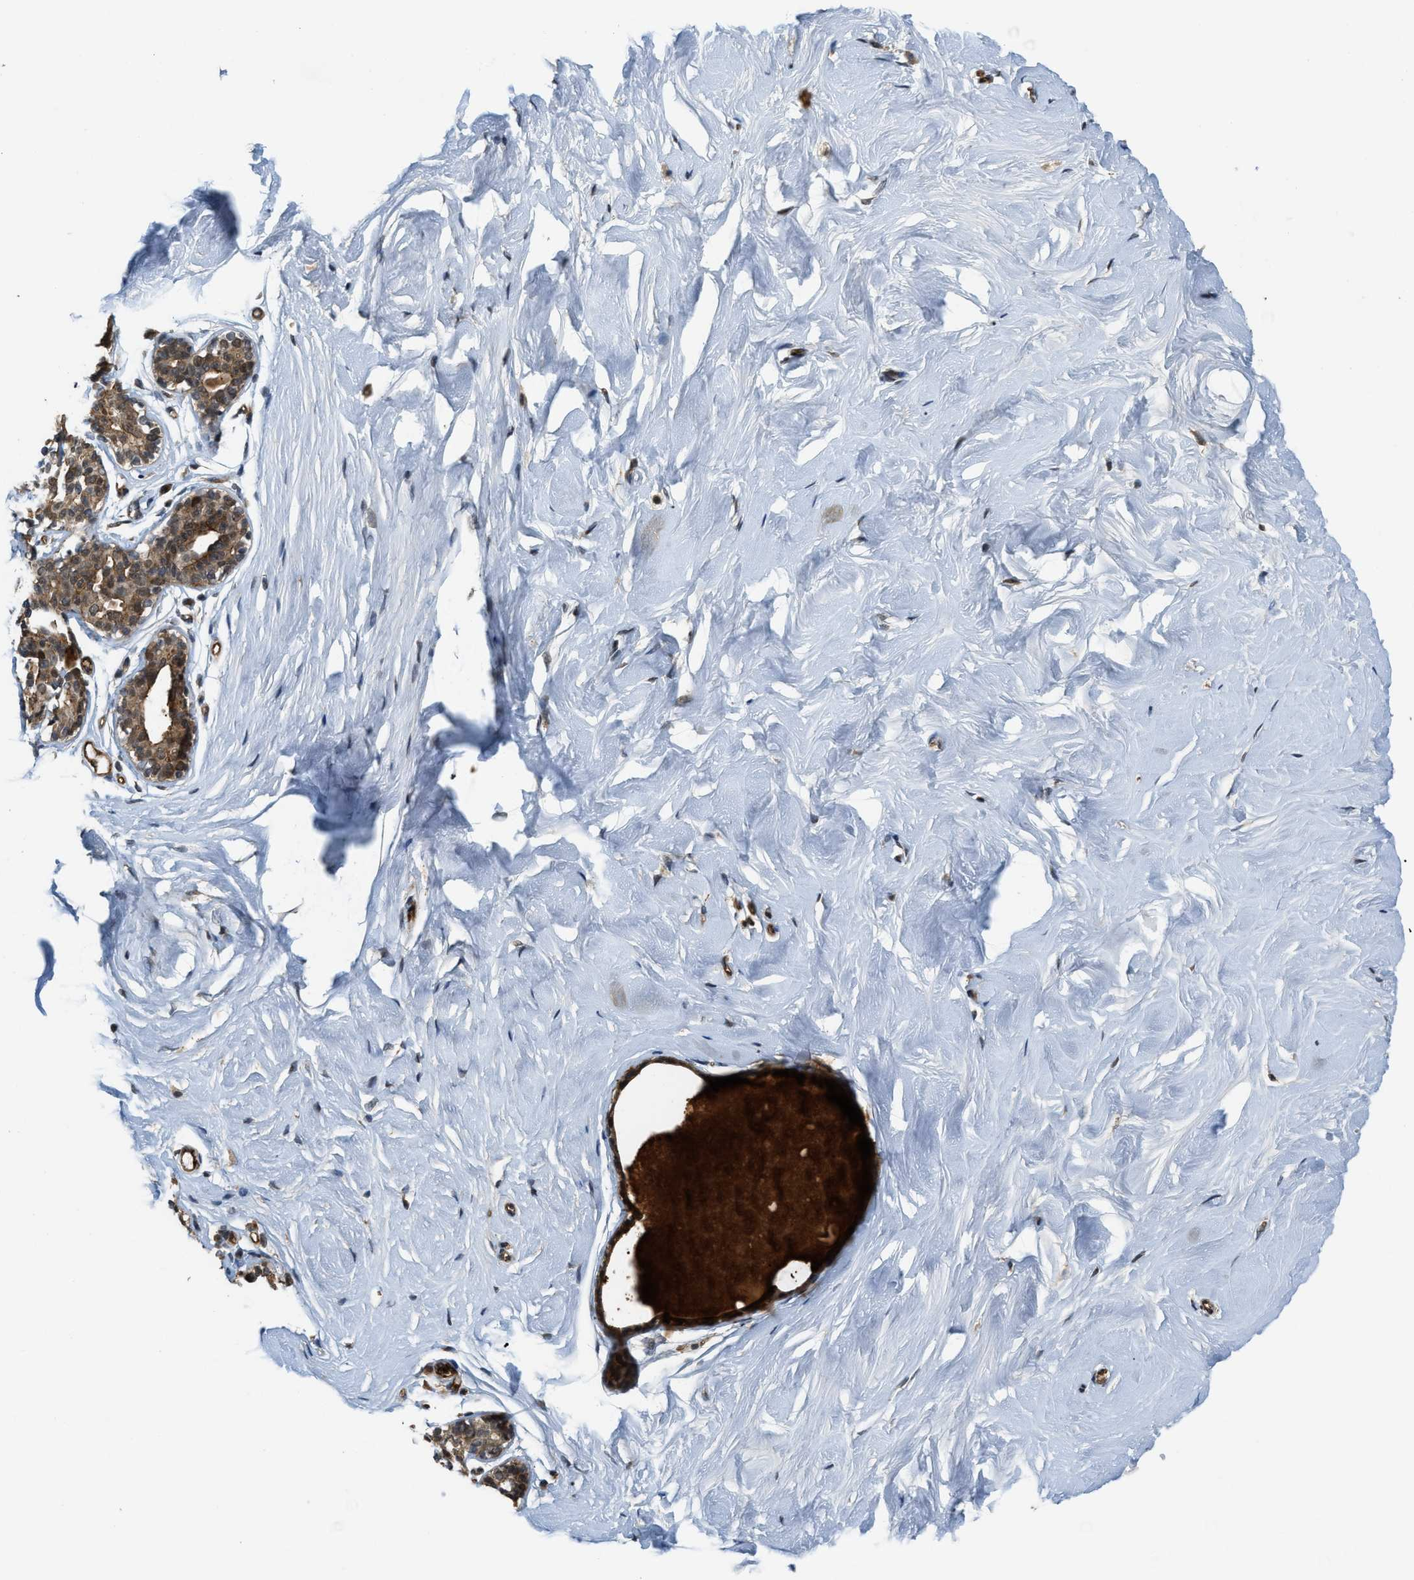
{"staining": {"intensity": "negative", "quantity": "none", "location": "none"}, "tissue": "breast", "cell_type": "Adipocytes", "image_type": "normal", "snomed": [{"axis": "morphology", "description": "Normal tissue, NOS"}, {"axis": "topography", "description": "Breast"}], "caption": "Human breast stained for a protein using immunohistochemistry exhibits no expression in adipocytes.", "gene": "DPF2", "patient": {"sex": "female", "age": 23}}